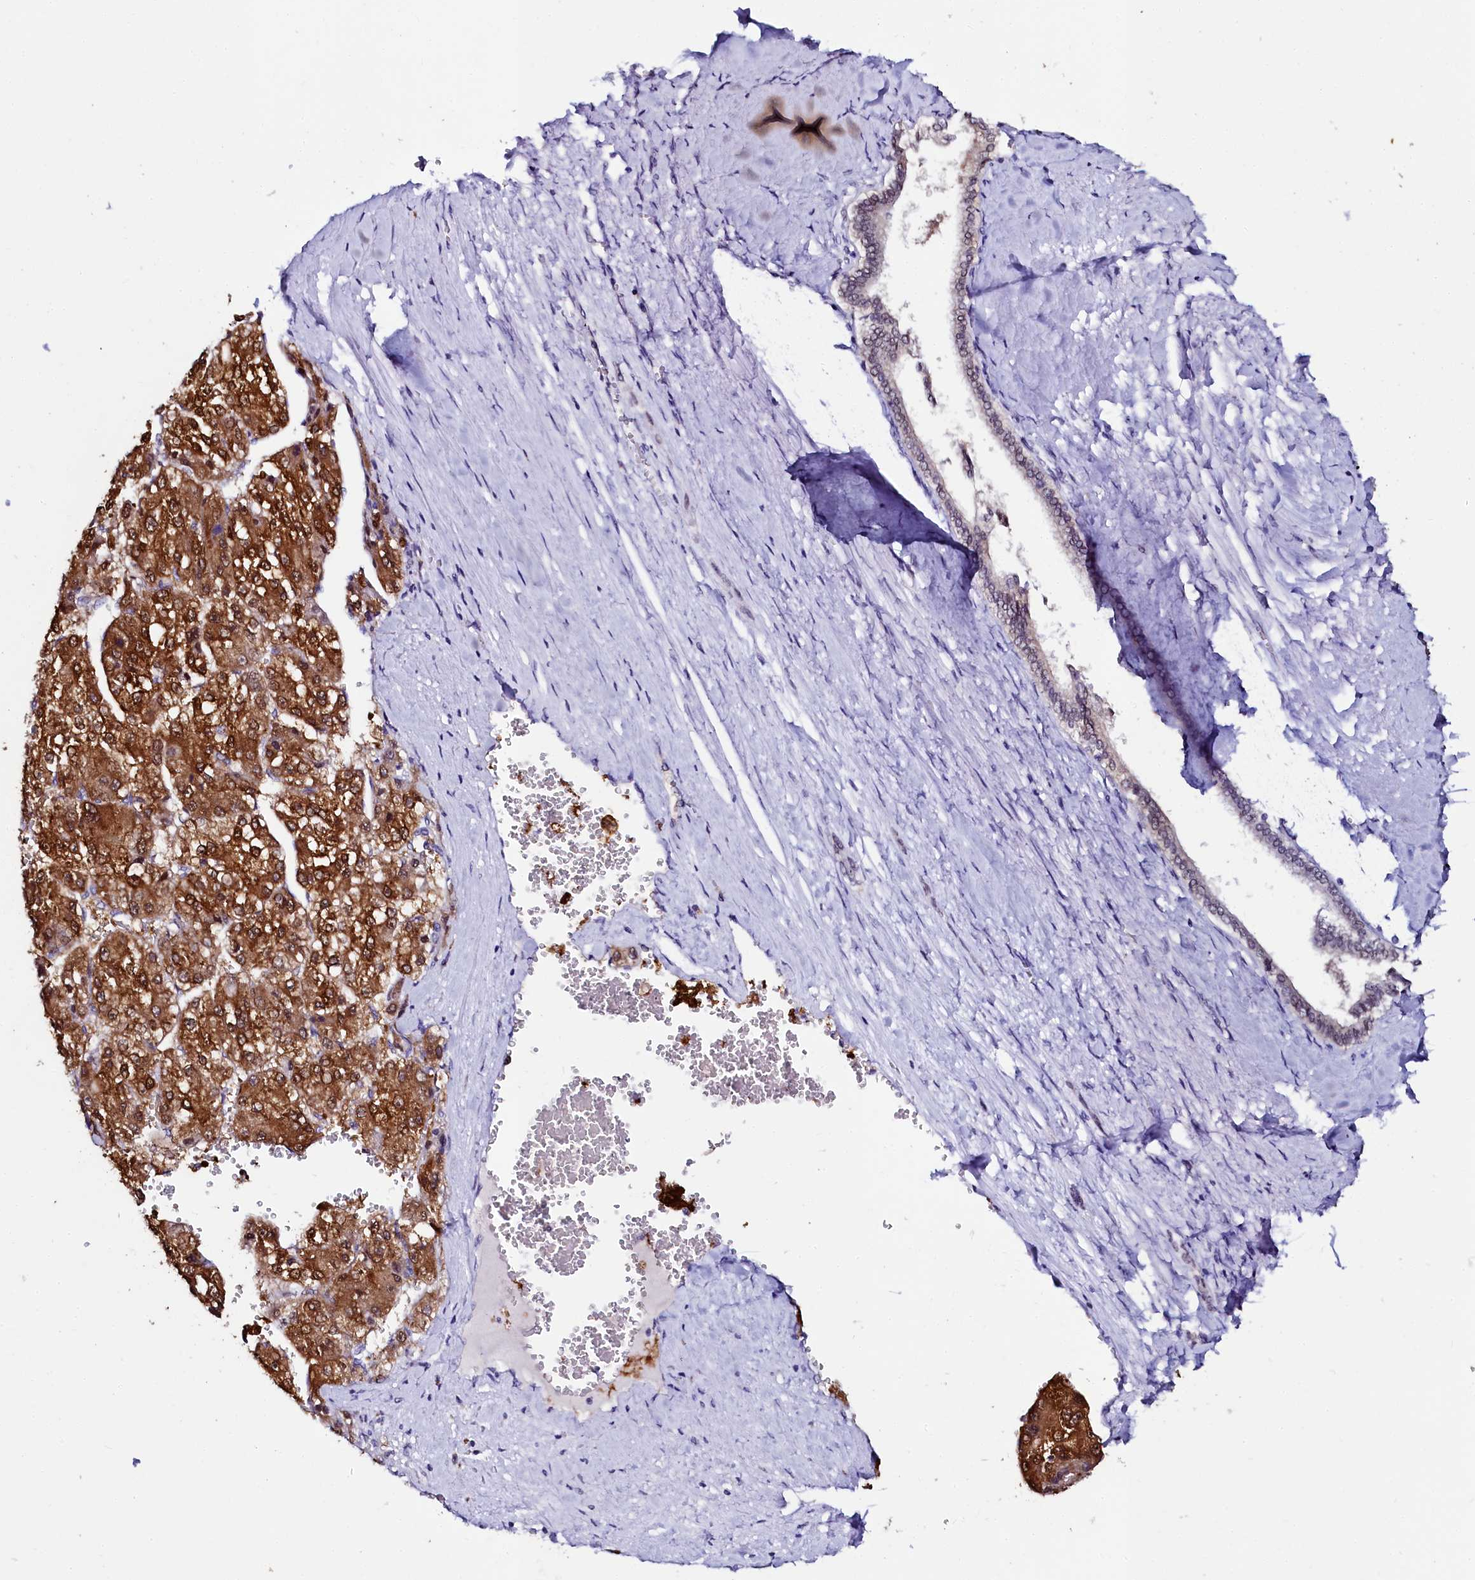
{"staining": {"intensity": "strong", "quantity": ">75%", "location": "cytoplasmic/membranous,nuclear"}, "tissue": "liver cancer", "cell_type": "Tumor cells", "image_type": "cancer", "snomed": [{"axis": "morphology", "description": "Carcinoma, Hepatocellular, NOS"}, {"axis": "topography", "description": "Liver"}], "caption": "DAB immunohistochemical staining of human liver cancer (hepatocellular carcinoma) displays strong cytoplasmic/membranous and nuclear protein staining in approximately >75% of tumor cells. (Stains: DAB (3,3'-diaminobenzidine) in brown, nuclei in blue, Microscopy: brightfield microscopy at high magnification).", "gene": "SORD", "patient": {"sex": "female", "age": 73}}